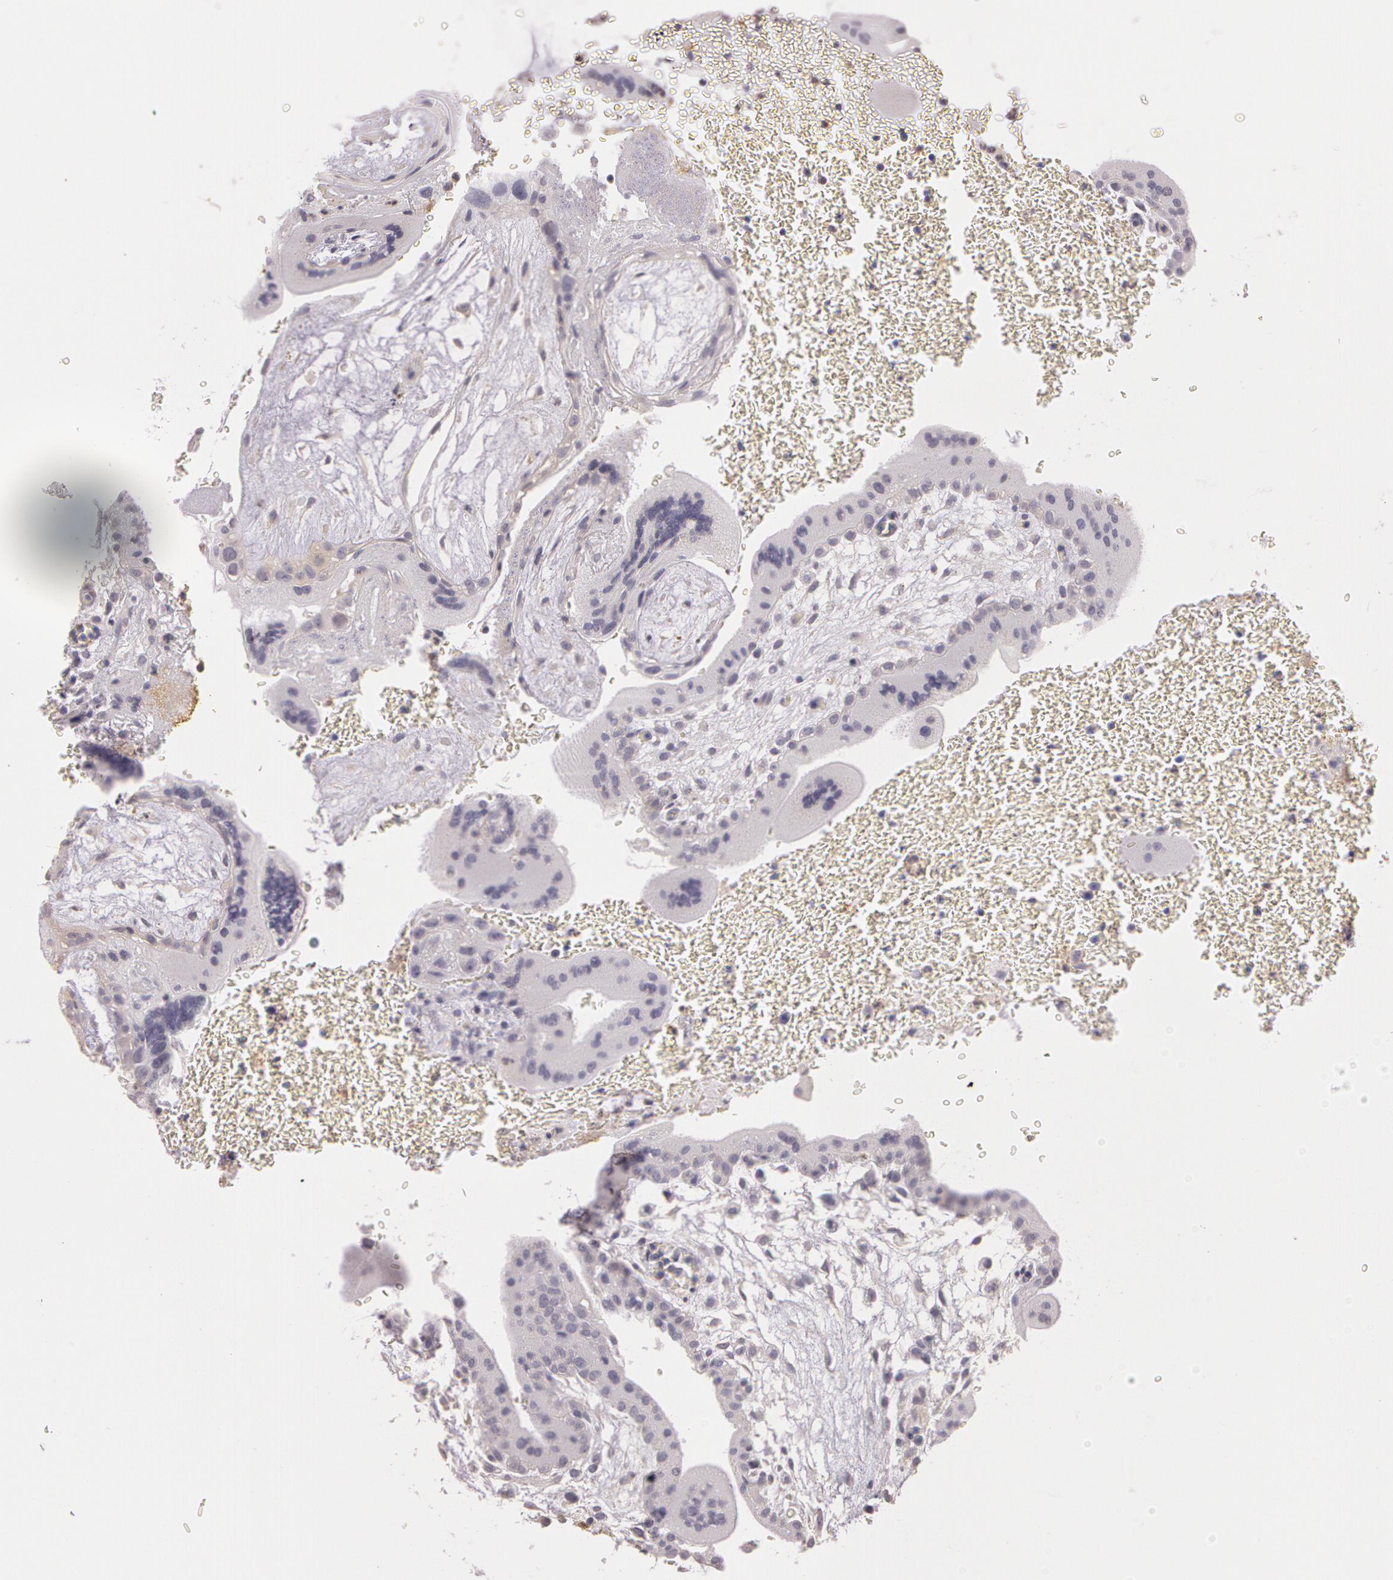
{"staining": {"intensity": "negative", "quantity": "none", "location": "none"}, "tissue": "placenta", "cell_type": "Decidual cells", "image_type": "normal", "snomed": [{"axis": "morphology", "description": "Normal tissue, NOS"}, {"axis": "topography", "description": "Placenta"}], "caption": "DAB (3,3'-diaminobenzidine) immunohistochemical staining of normal placenta shows no significant staining in decidual cells.", "gene": "G2E3", "patient": {"sex": "female", "age": 35}}